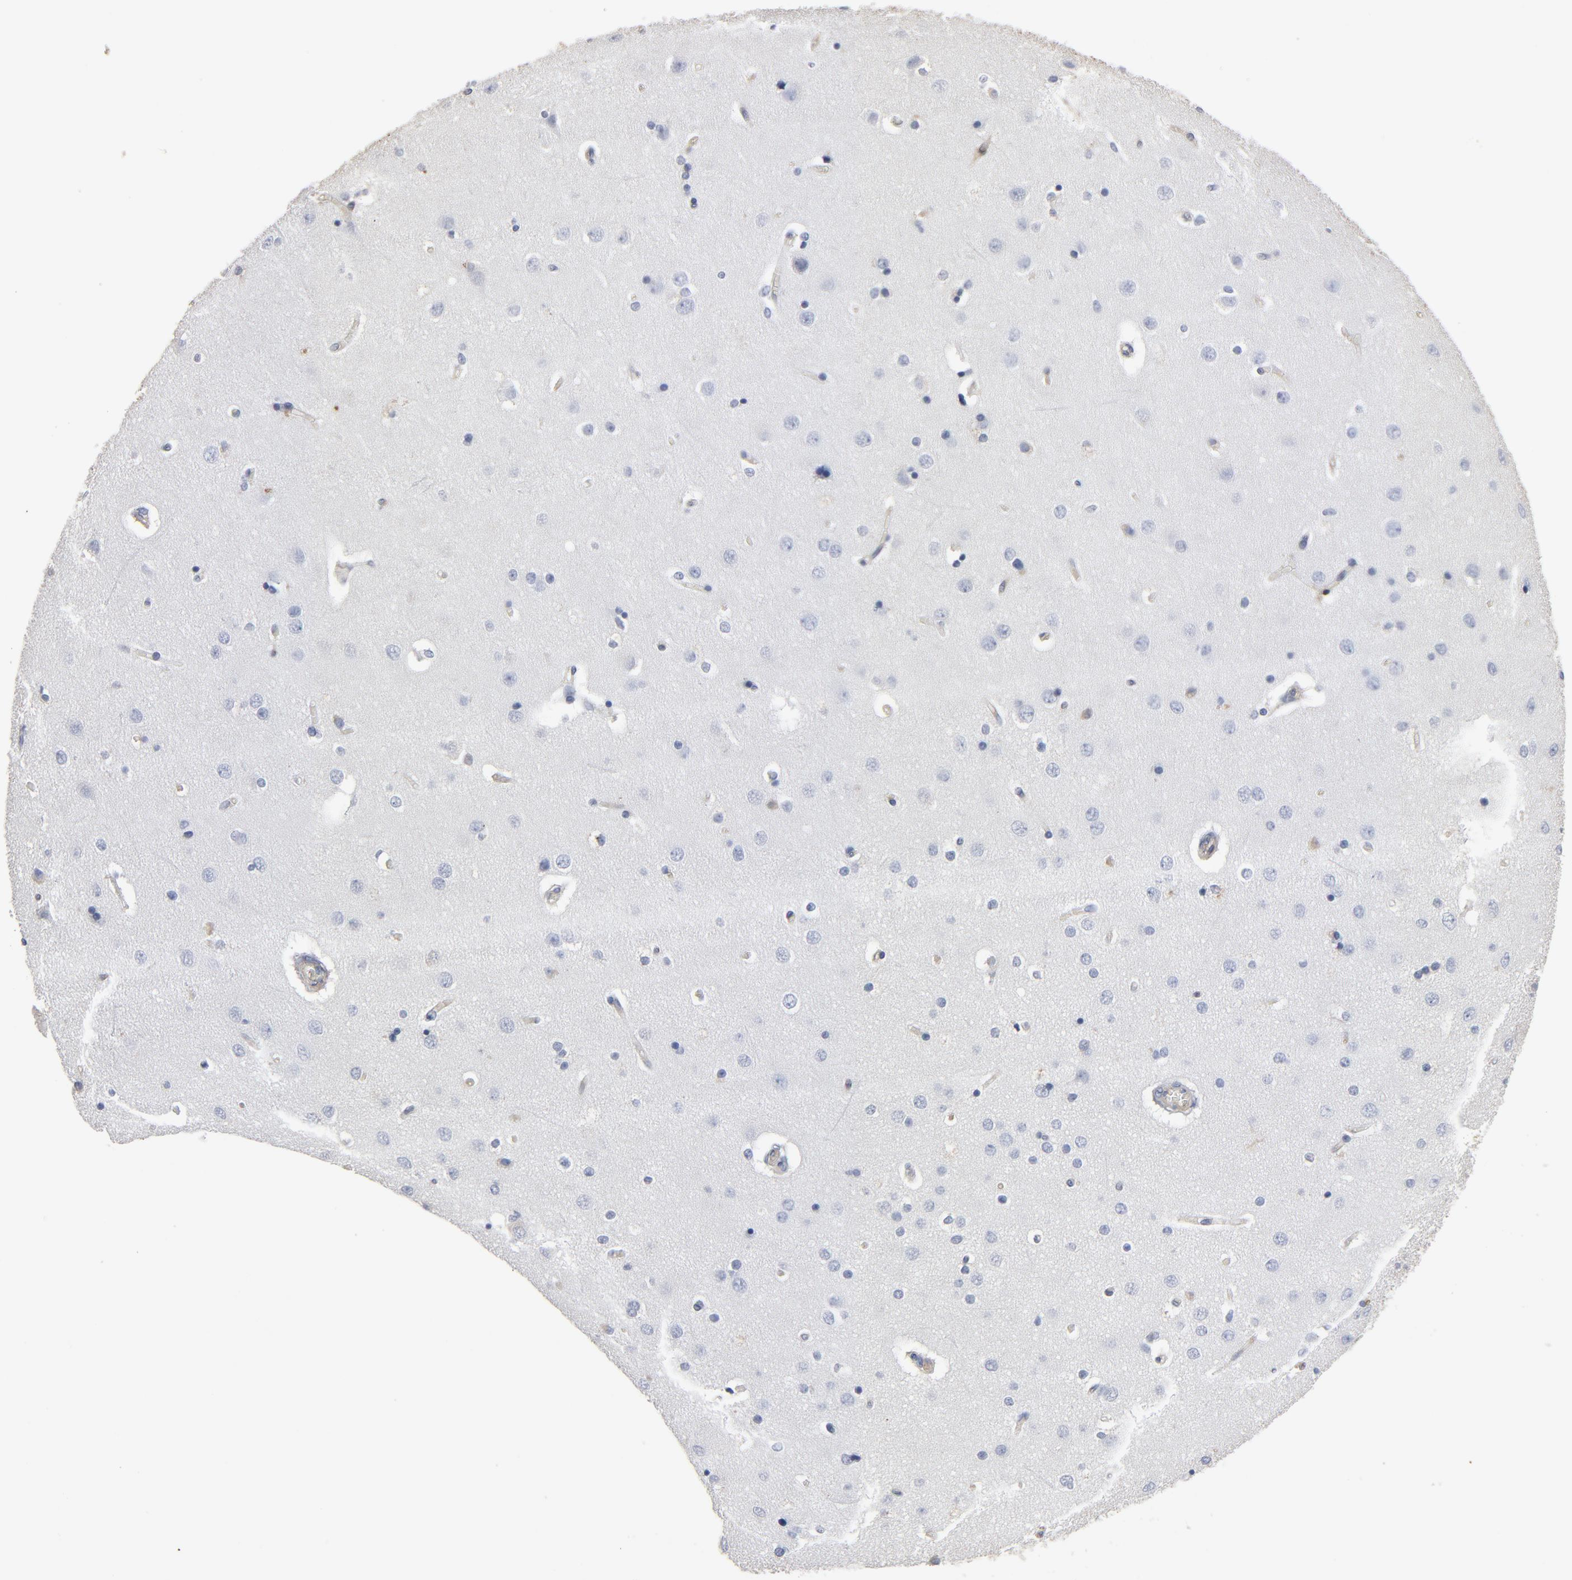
{"staining": {"intensity": "negative", "quantity": "none", "location": "none"}, "tissue": "cerebral cortex", "cell_type": "Endothelial cells", "image_type": "normal", "snomed": [{"axis": "morphology", "description": "Normal tissue, NOS"}, {"axis": "topography", "description": "Cerebral cortex"}], "caption": "An immunohistochemistry (IHC) micrograph of benign cerebral cortex is shown. There is no staining in endothelial cells of cerebral cortex. (Immunohistochemistry (ihc), brightfield microscopy, high magnification).", "gene": "KDR", "patient": {"sex": "female", "age": 54}}